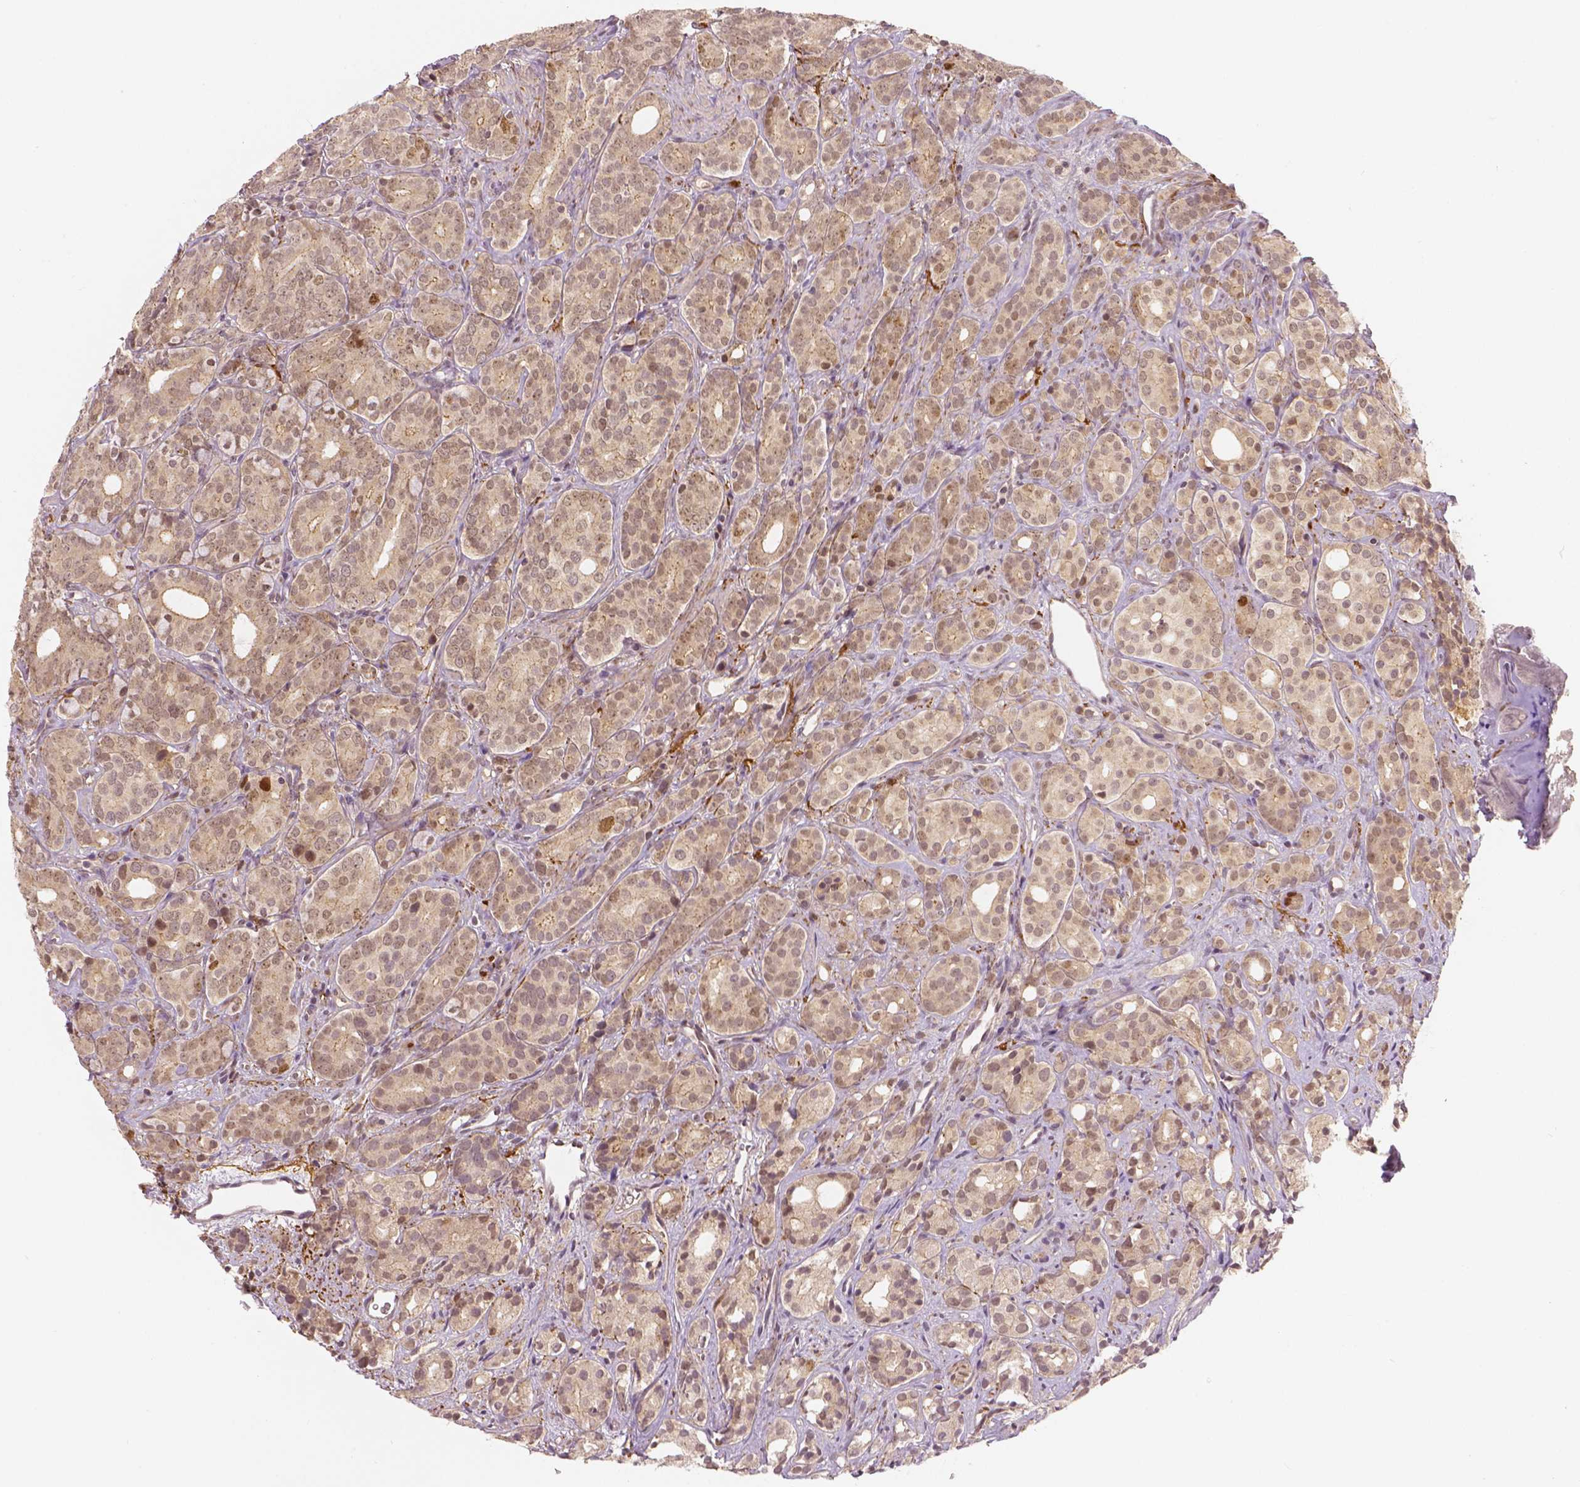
{"staining": {"intensity": "moderate", "quantity": "25%-75%", "location": "nuclear"}, "tissue": "prostate cancer", "cell_type": "Tumor cells", "image_type": "cancer", "snomed": [{"axis": "morphology", "description": "Adenocarcinoma, High grade"}, {"axis": "topography", "description": "Prostate"}], "caption": "Protein staining of prostate cancer tissue exhibits moderate nuclear positivity in approximately 25%-75% of tumor cells.", "gene": "NSD2", "patient": {"sex": "male", "age": 84}}